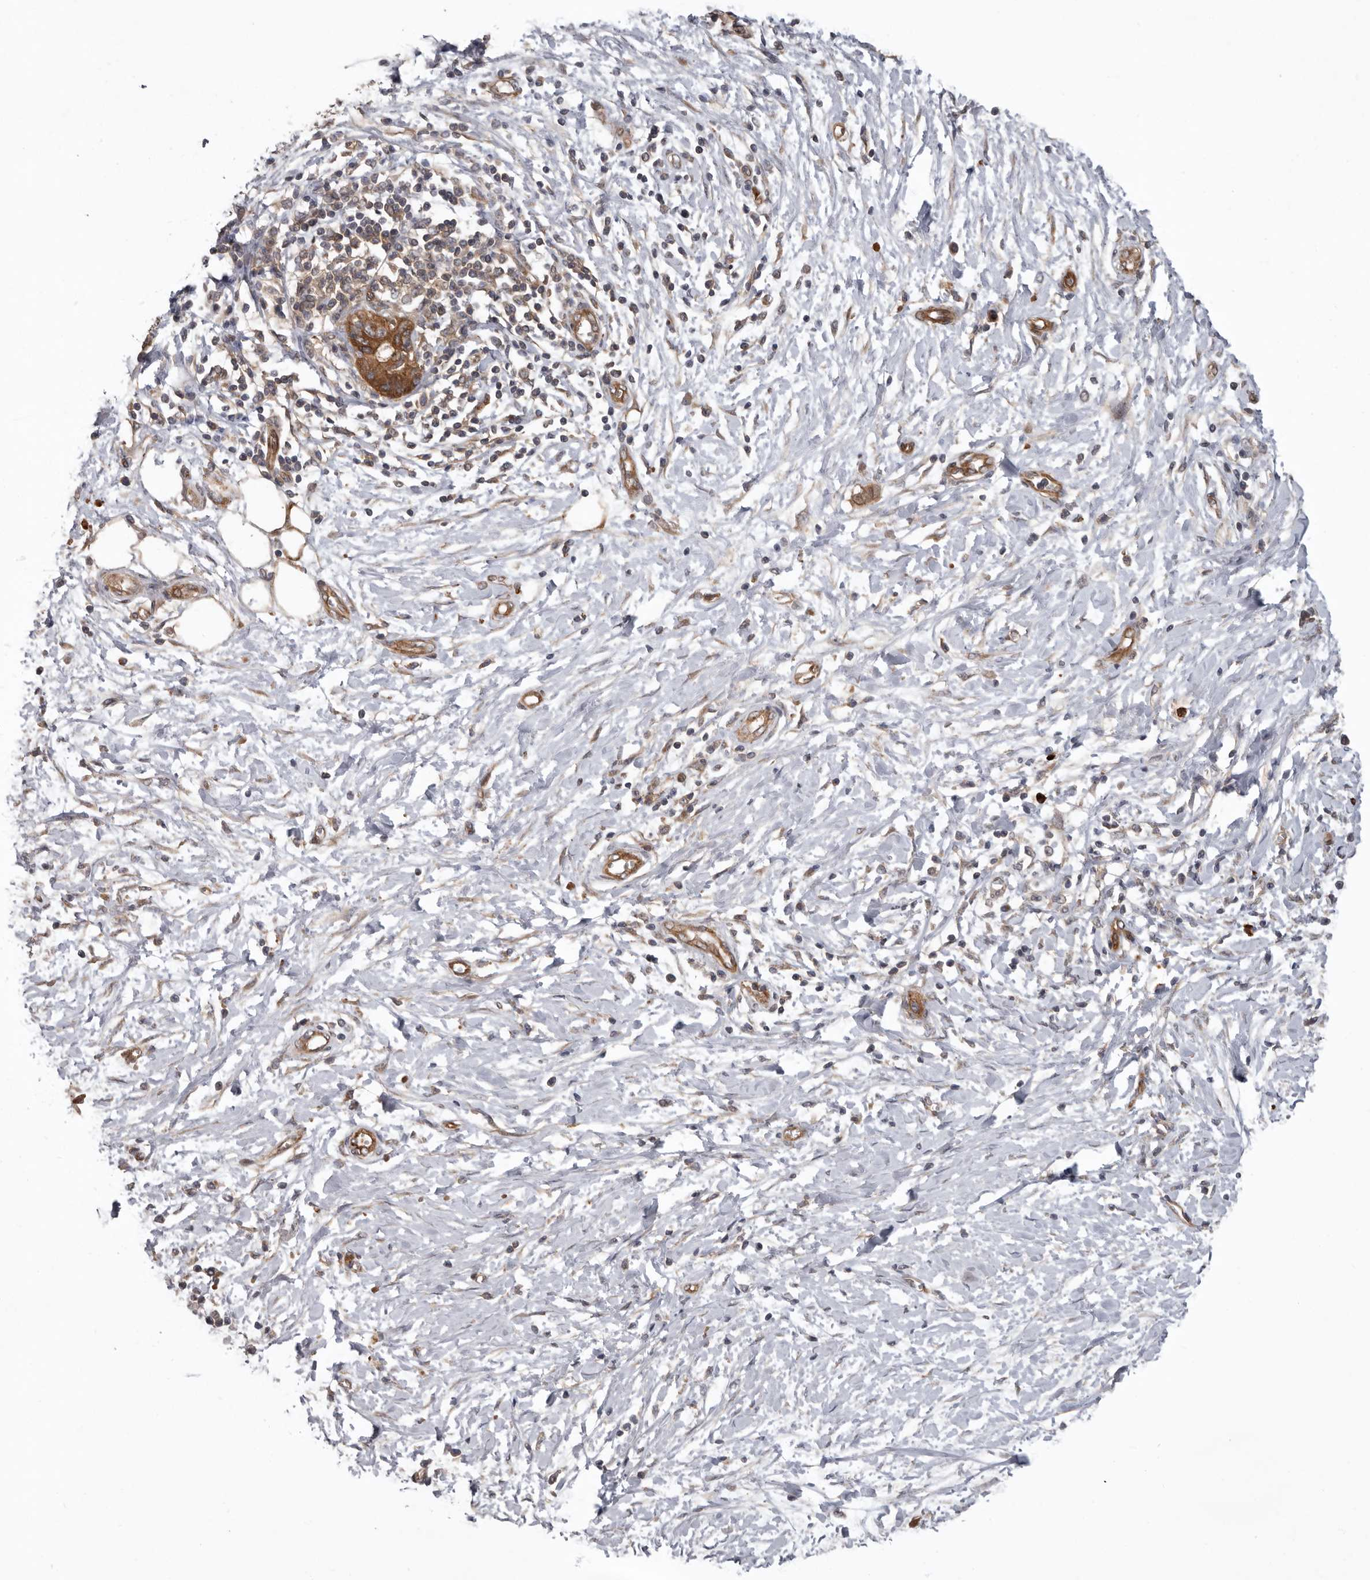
{"staining": {"intensity": "moderate", "quantity": ">75%", "location": "cytoplasmic/membranous"}, "tissue": "pancreatic cancer", "cell_type": "Tumor cells", "image_type": "cancer", "snomed": [{"axis": "morphology", "description": "Normal tissue, NOS"}, {"axis": "morphology", "description": "Adenocarcinoma, NOS"}, {"axis": "topography", "description": "Pancreas"}, {"axis": "topography", "description": "Peripheral nerve tissue"}], "caption": "This histopathology image reveals immunohistochemistry staining of pancreatic adenocarcinoma, with medium moderate cytoplasmic/membranous positivity in about >75% of tumor cells.", "gene": "ARHGEF5", "patient": {"sex": "male", "age": 59}}